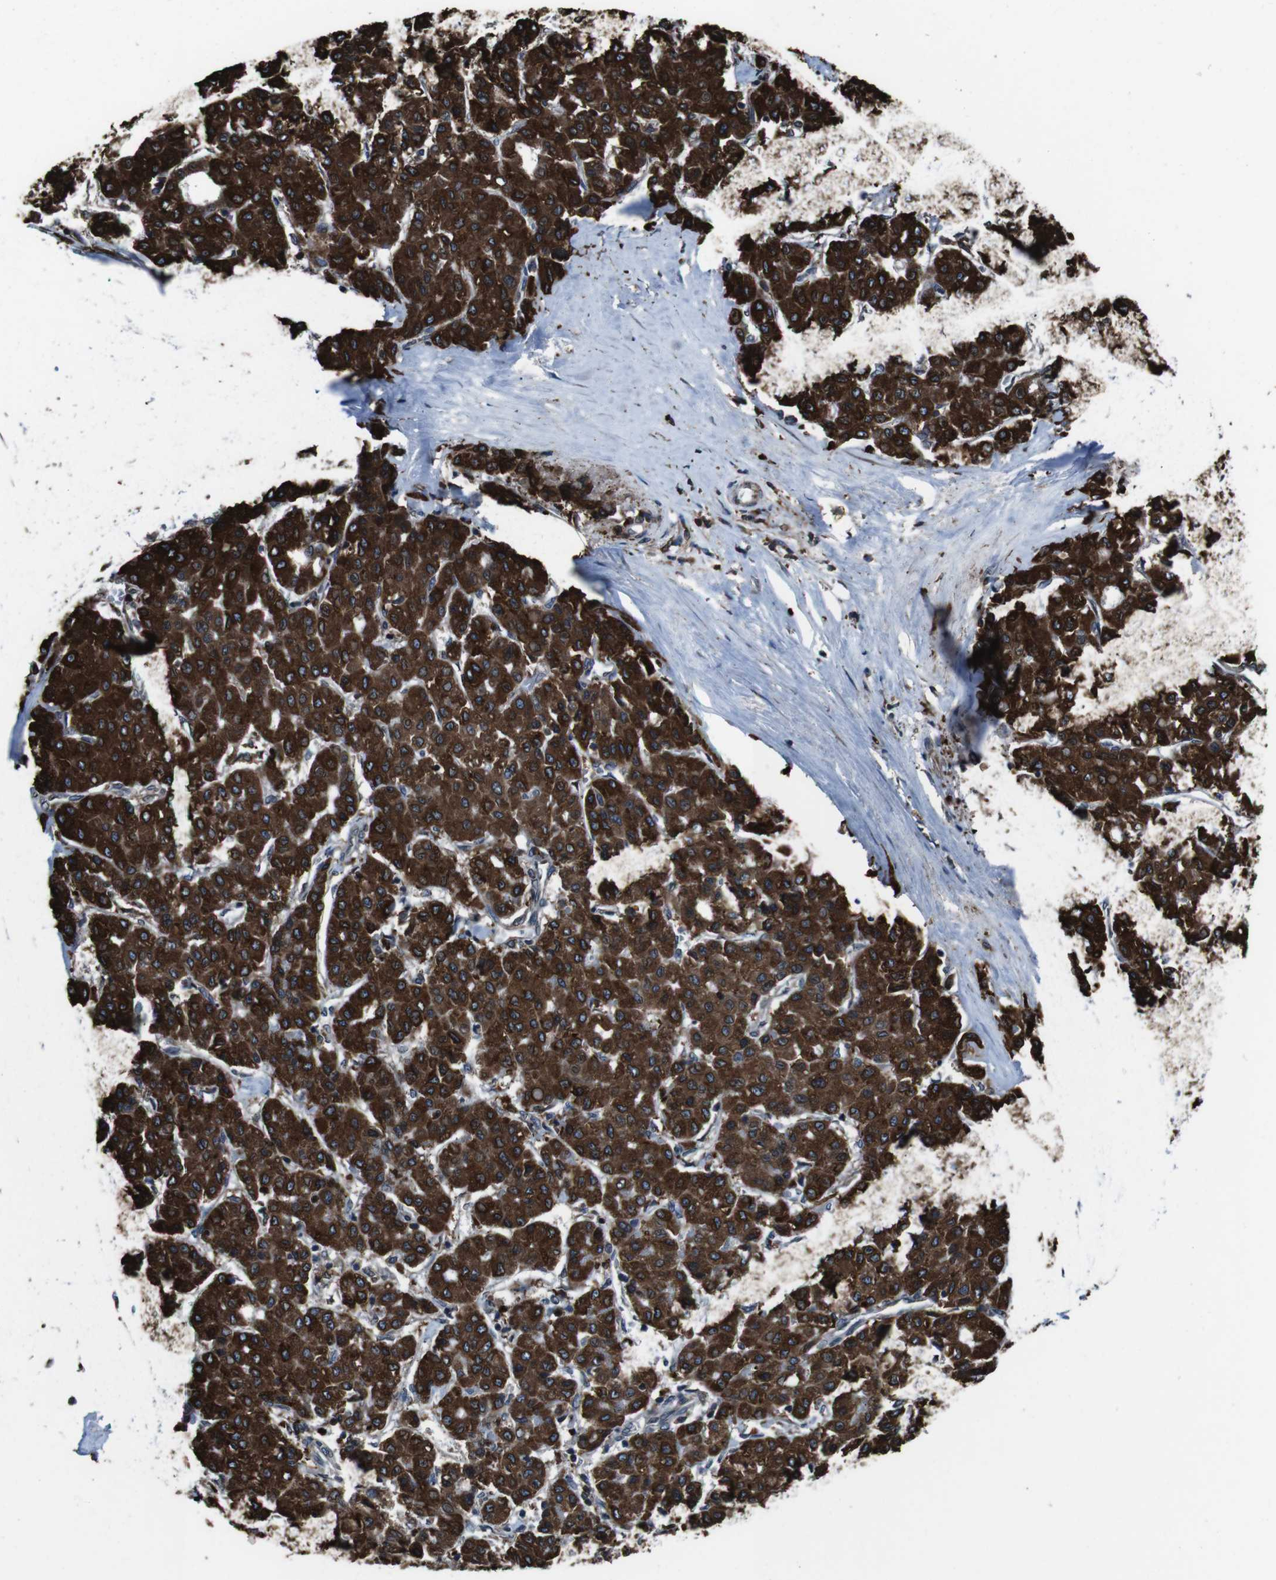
{"staining": {"intensity": "strong", "quantity": ">75%", "location": "cytoplasmic/membranous"}, "tissue": "liver cancer", "cell_type": "Tumor cells", "image_type": "cancer", "snomed": [{"axis": "morphology", "description": "Carcinoma, Hepatocellular, NOS"}, {"axis": "topography", "description": "Liver"}], "caption": "Protein expression analysis of liver hepatocellular carcinoma reveals strong cytoplasmic/membranous staining in about >75% of tumor cells. The protein of interest is stained brown, and the nuclei are stained in blue (DAB IHC with brightfield microscopy, high magnification).", "gene": "APMAP", "patient": {"sex": "male", "age": 65}}